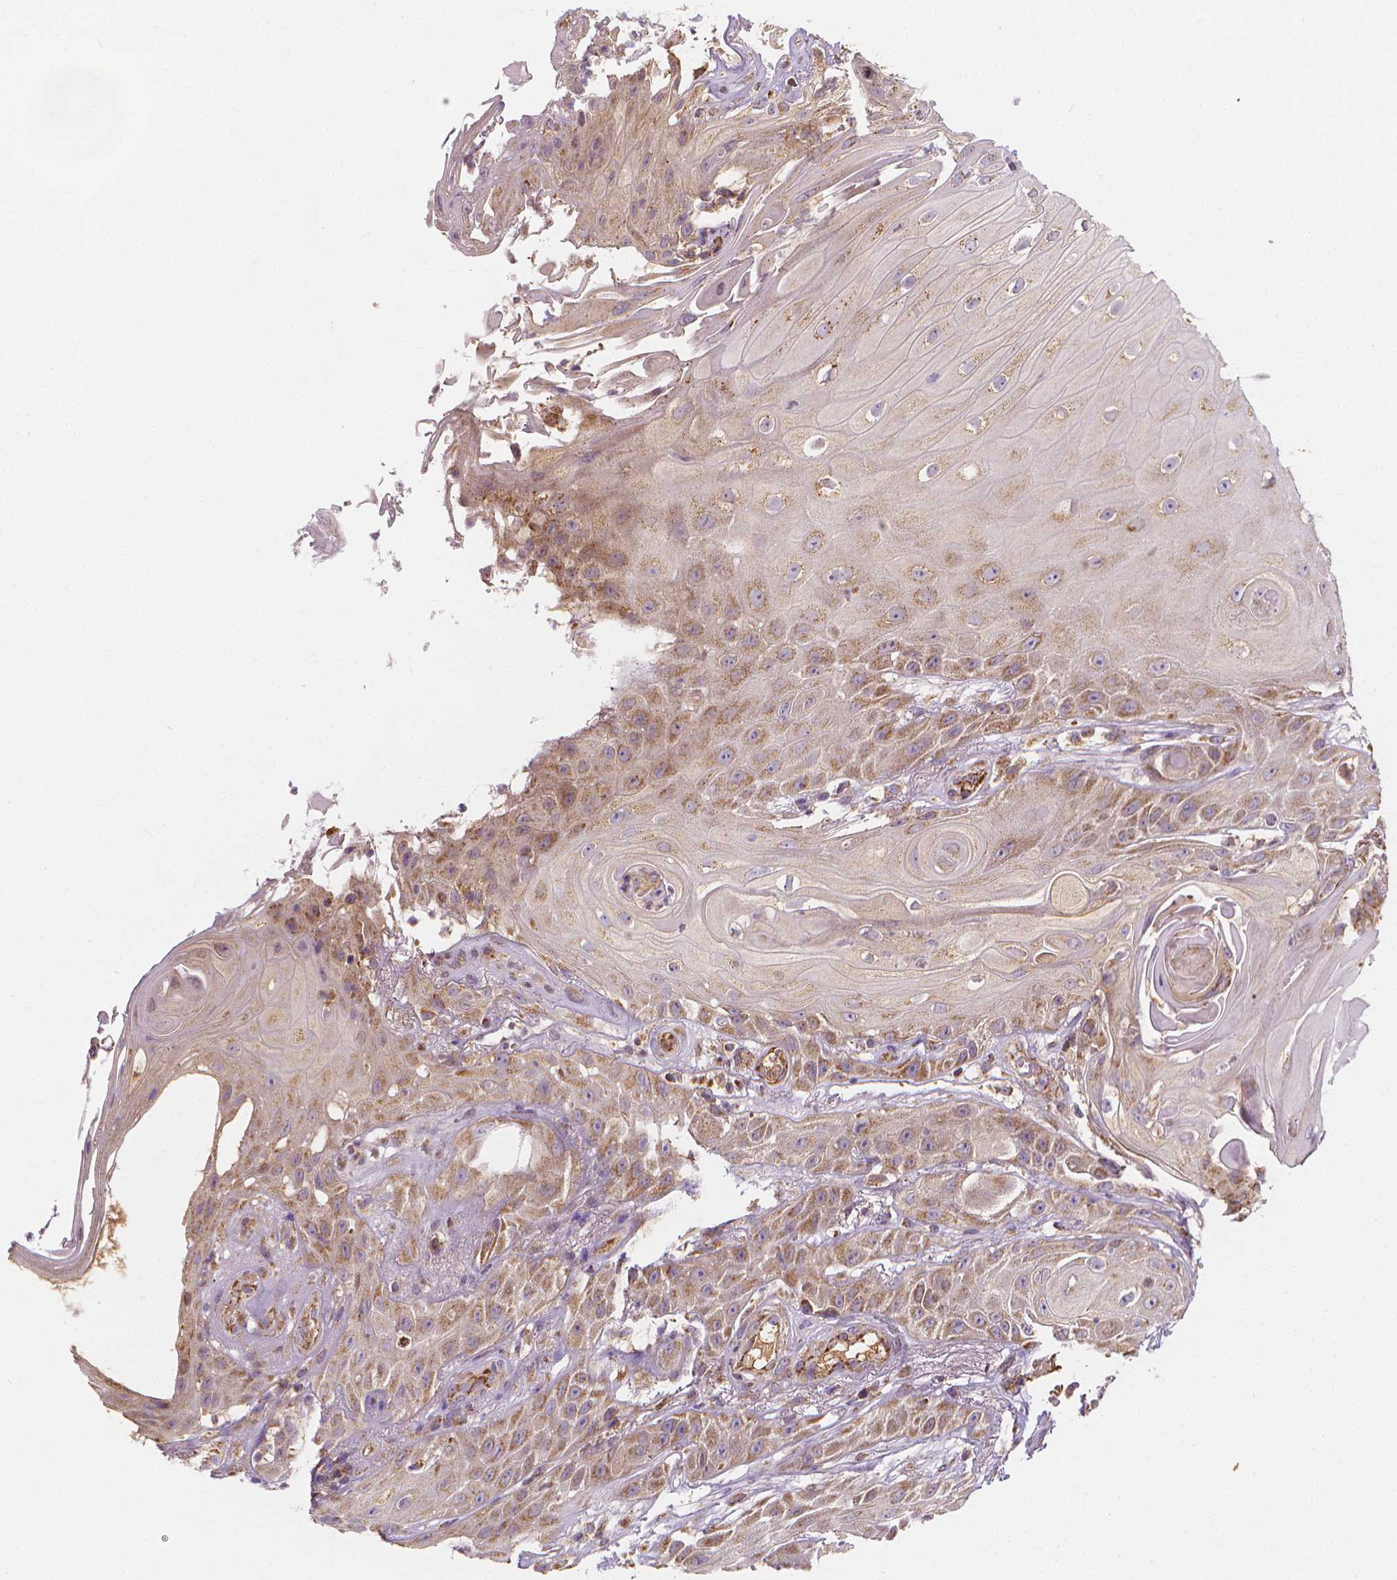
{"staining": {"intensity": "weak", "quantity": ">75%", "location": "cytoplasmic/membranous"}, "tissue": "skin cancer", "cell_type": "Tumor cells", "image_type": "cancer", "snomed": [{"axis": "morphology", "description": "Squamous cell carcinoma, NOS"}, {"axis": "topography", "description": "Skin"}], "caption": "A micrograph showing weak cytoplasmic/membranous expression in approximately >75% of tumor cells in squamous cell carcinoma (skin), as visualized by brown immunohistochemical staining.", "gene": "SNCAIP", "patient": {"sex": "male", "age": 62}}